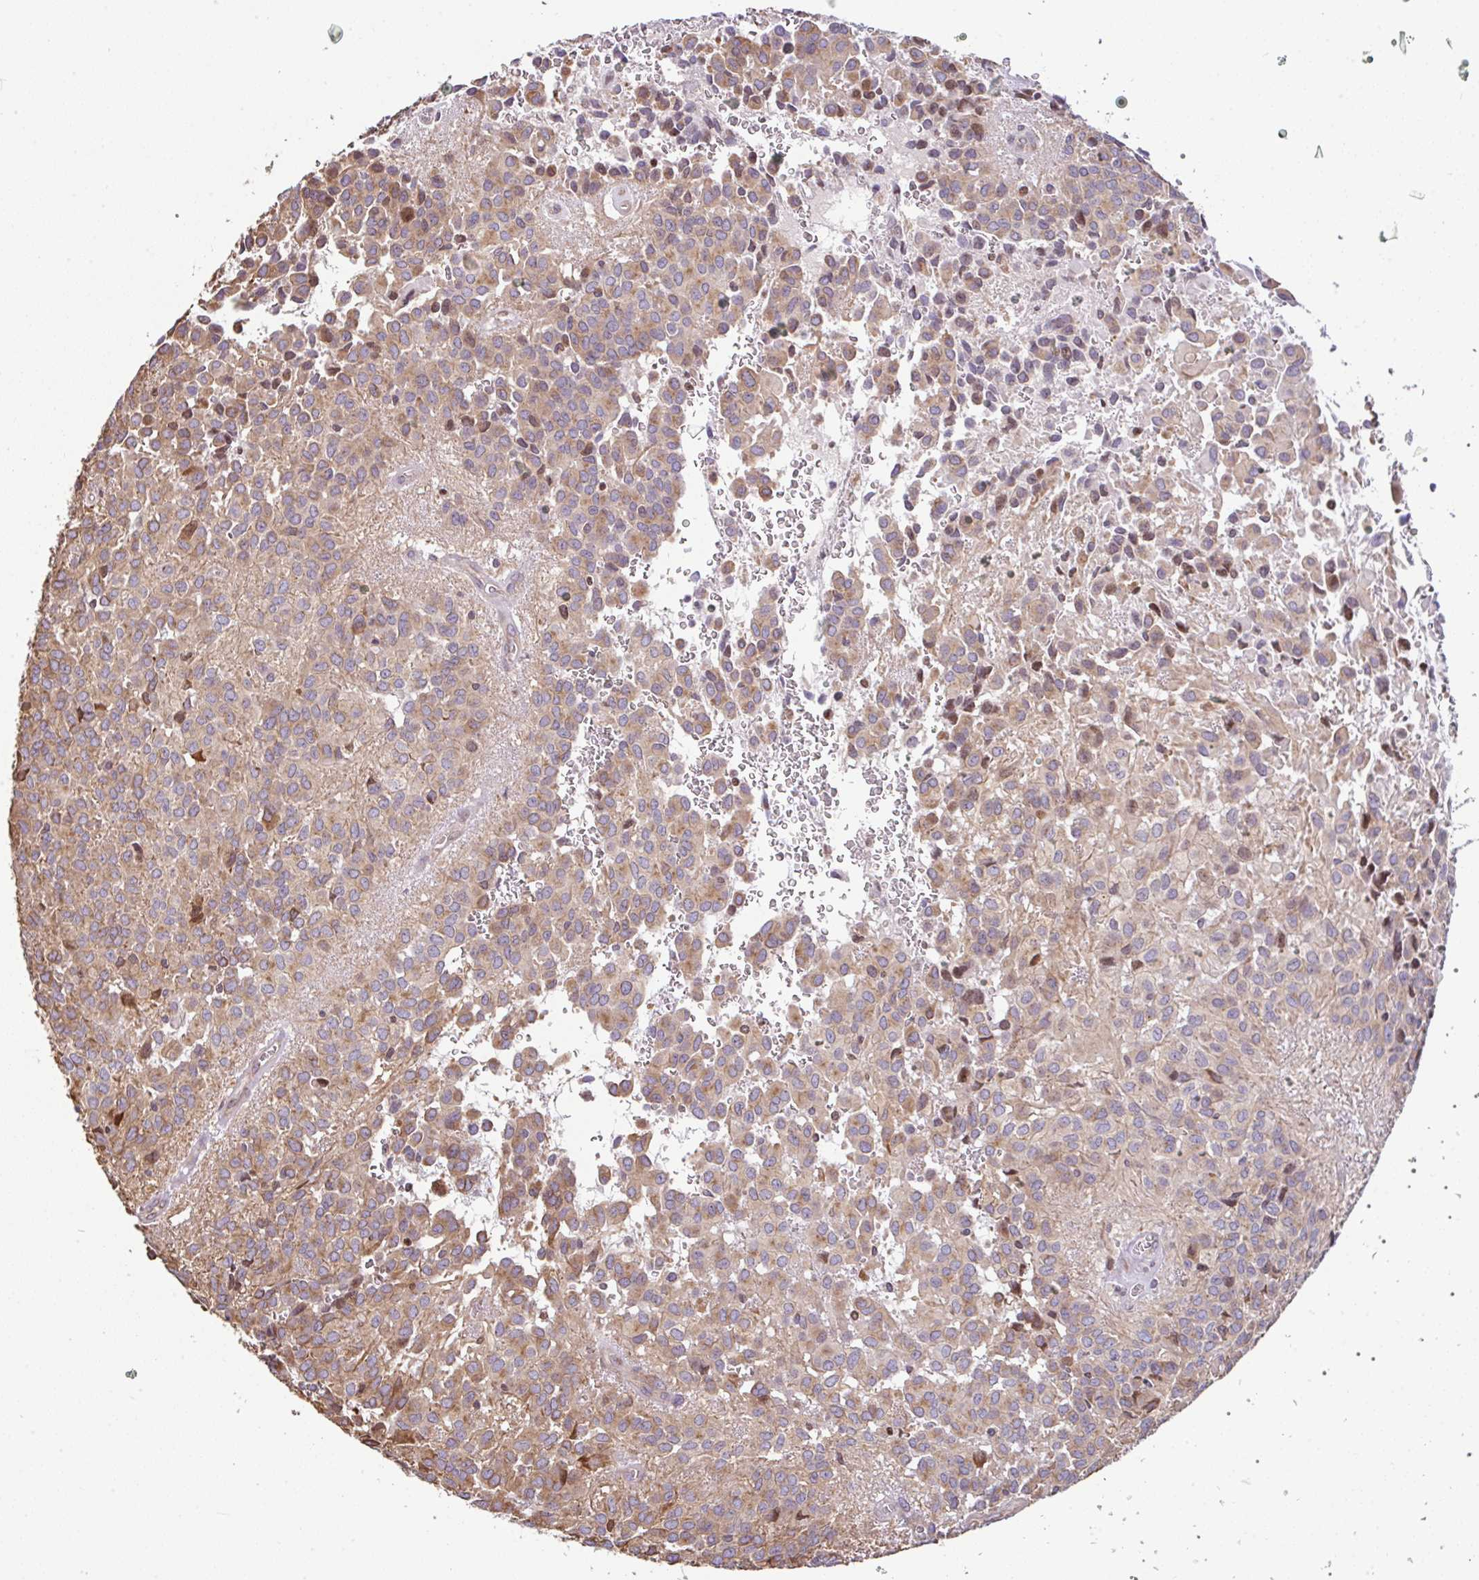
{"staining": {"intensity": "moderate", "quantity": ">75%", "location": "cytoplasmic/membranous"}, "tissue": "glioma", "cell_type": "Tumor cells", "image_type": "cancer", "snomed": [{"axis": "morphology", "description": "Glioma, malignant, Low grade"}, {"axis": "topography", "description": "Brain"}], "caption": "A brown stain labels moderate cytoplasmic/membranous positivity of a protein in human glioma tumor cells. The protein is shown in brown color, while the nuclei are stained blue.", "gene": "FIGNL1", "patient": {"sex": "male", "age": 56}}